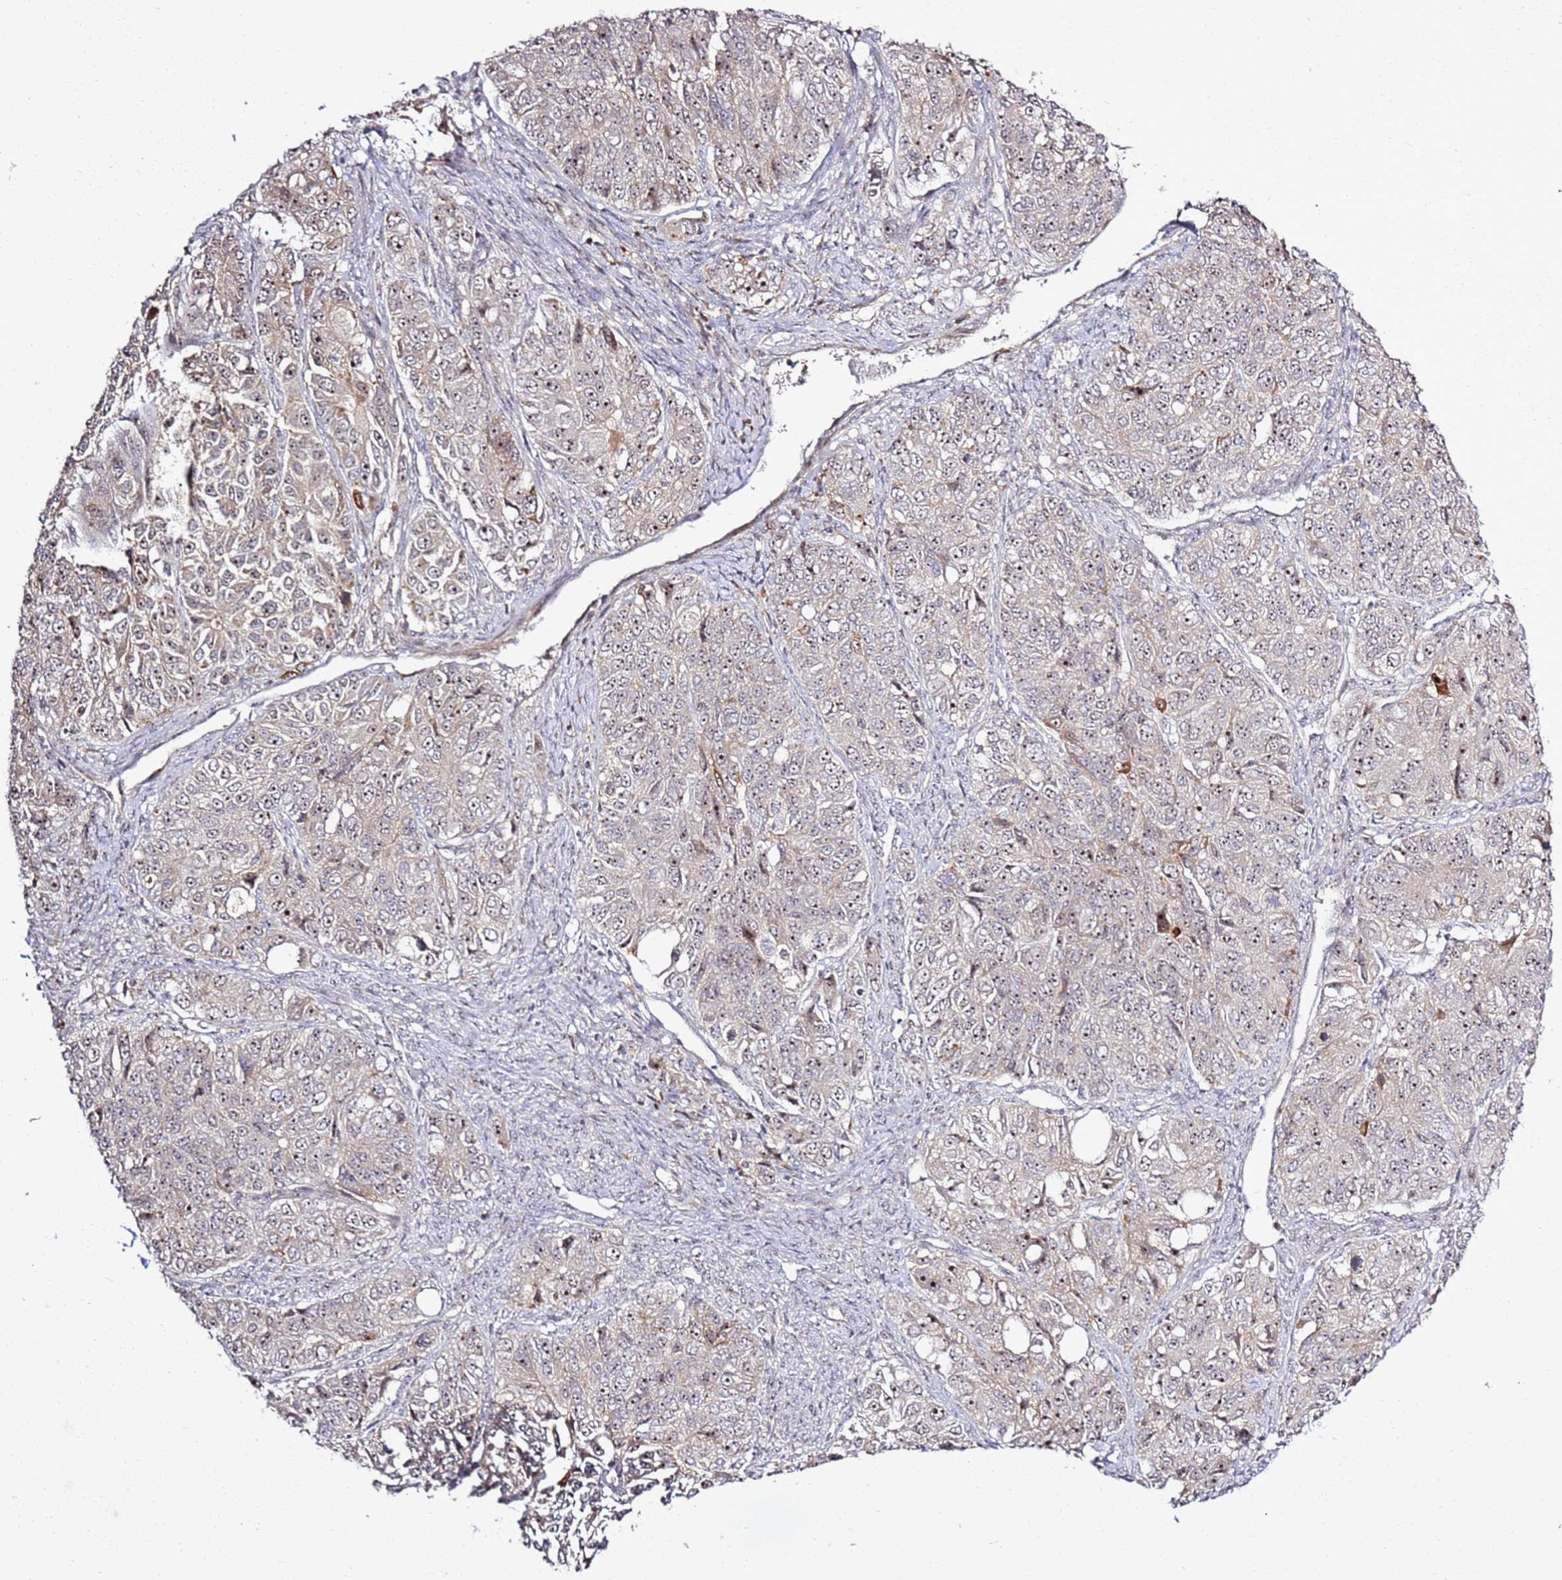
{"staining": {"intensity": "moderate", "quantity": "25%-75%", "location": "nuclear"}, "tissue": "ovarian cancer", "cell_type": "Tumor cells", "image_type": "cancer", "snomed": [{"axis": "morphology", "description": "Carcinoma, endometroid"}, {"axis": "topography", "description": "Ovary"}], "caption": "Moderate nuclear protein positivity is seen in approximately 25%-75% of tumor cells in ovarian cancer.", "gene": "CNPY1", "patient": {"sex": "female", "age": 51}}